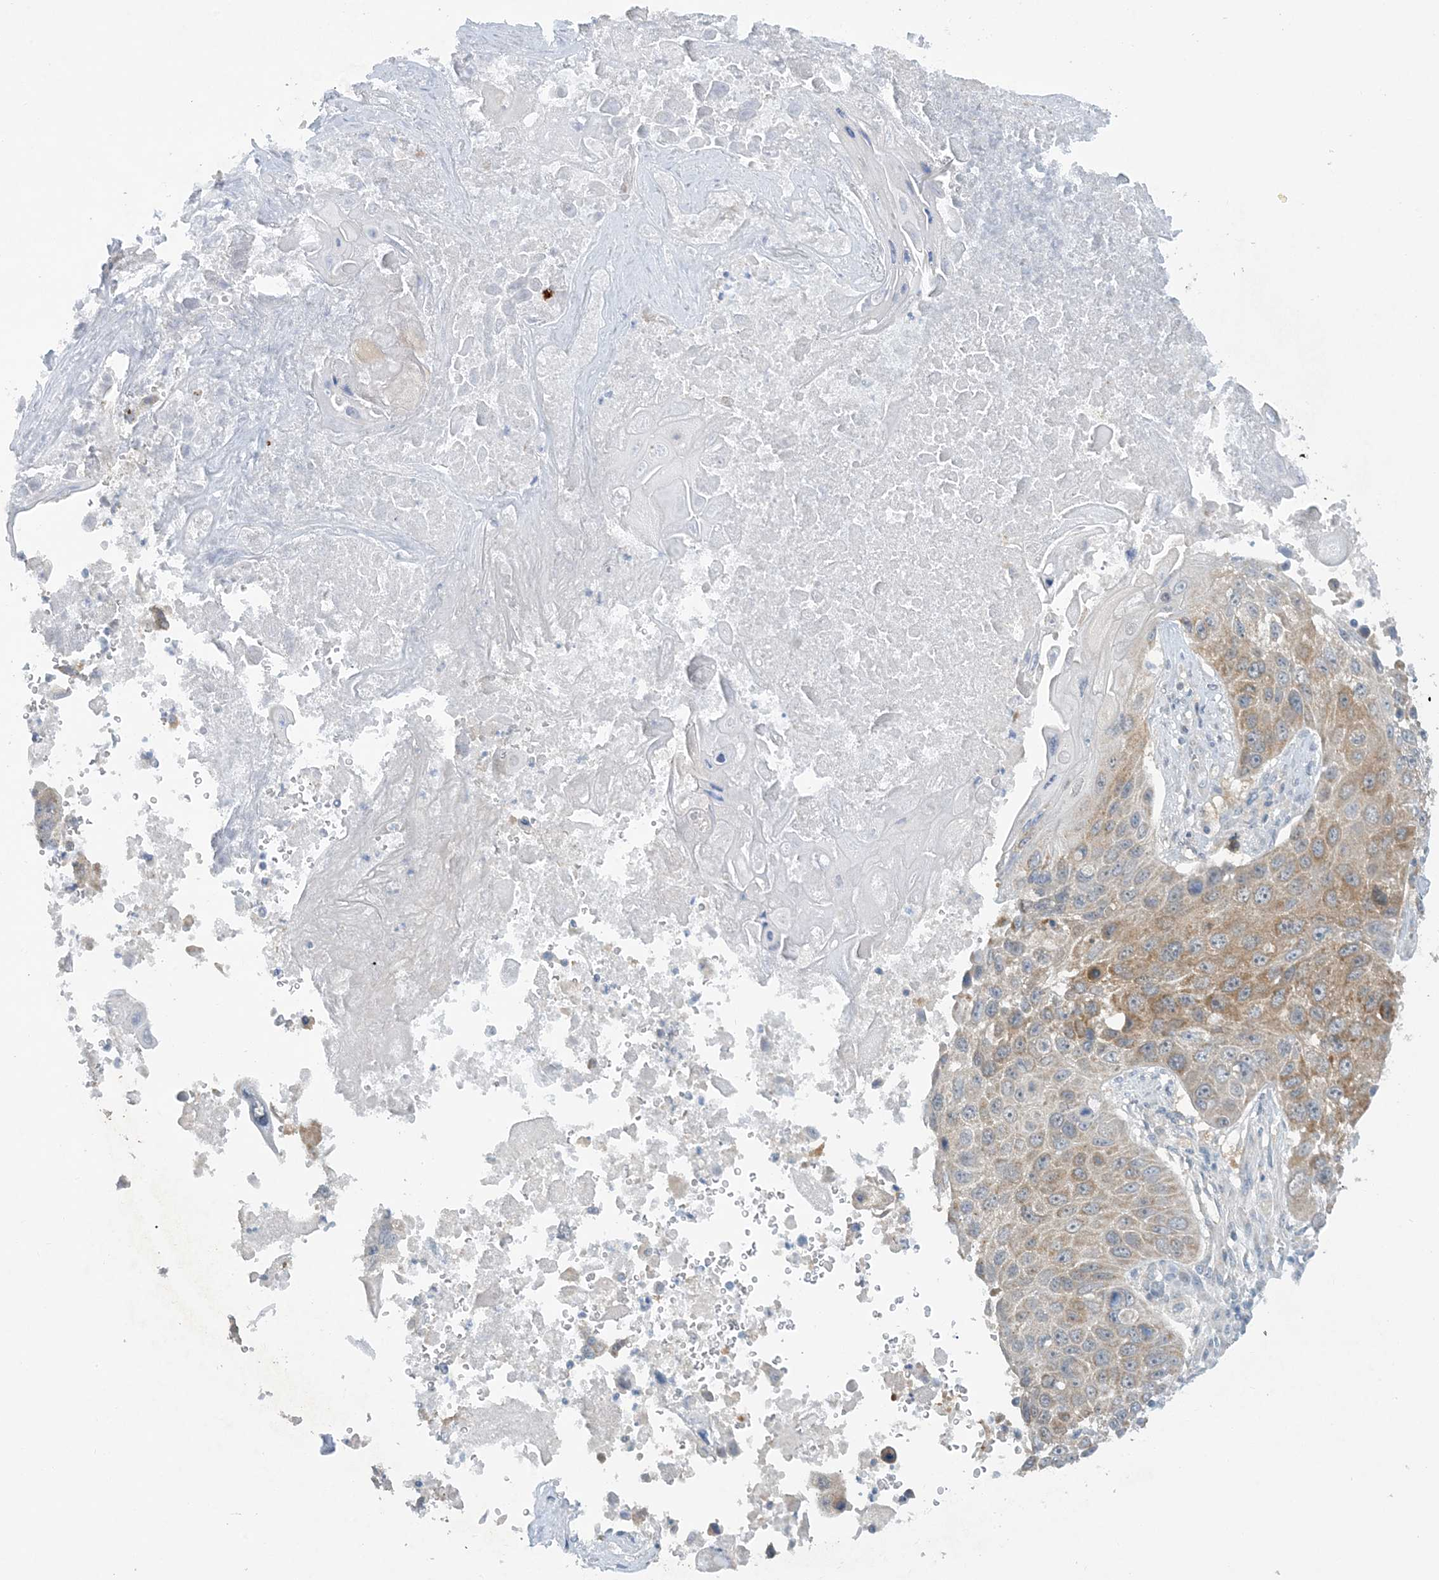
{"staining": {"intensity": "moderate", "quantity": "25%-75%", "location": "cytoplasmic/membranous"}, "tissue": "lung cancer", "cell_type": "Tumor cells", "image_type": "cancer", "snomed": [{"axis": "morphology", "description": "Squamous cell carcinoma, NOS"}, {"axis": "topography", "description": "Lung"}], "caption": "Moderate cytoplasmic/membranous positivity for a protein is present in about 25%-75% of tumor cells of lung squamous cell carcinoma using IHC.", "gene": "MRPS18A", "patient": {"sex": "male", "age": 61}}